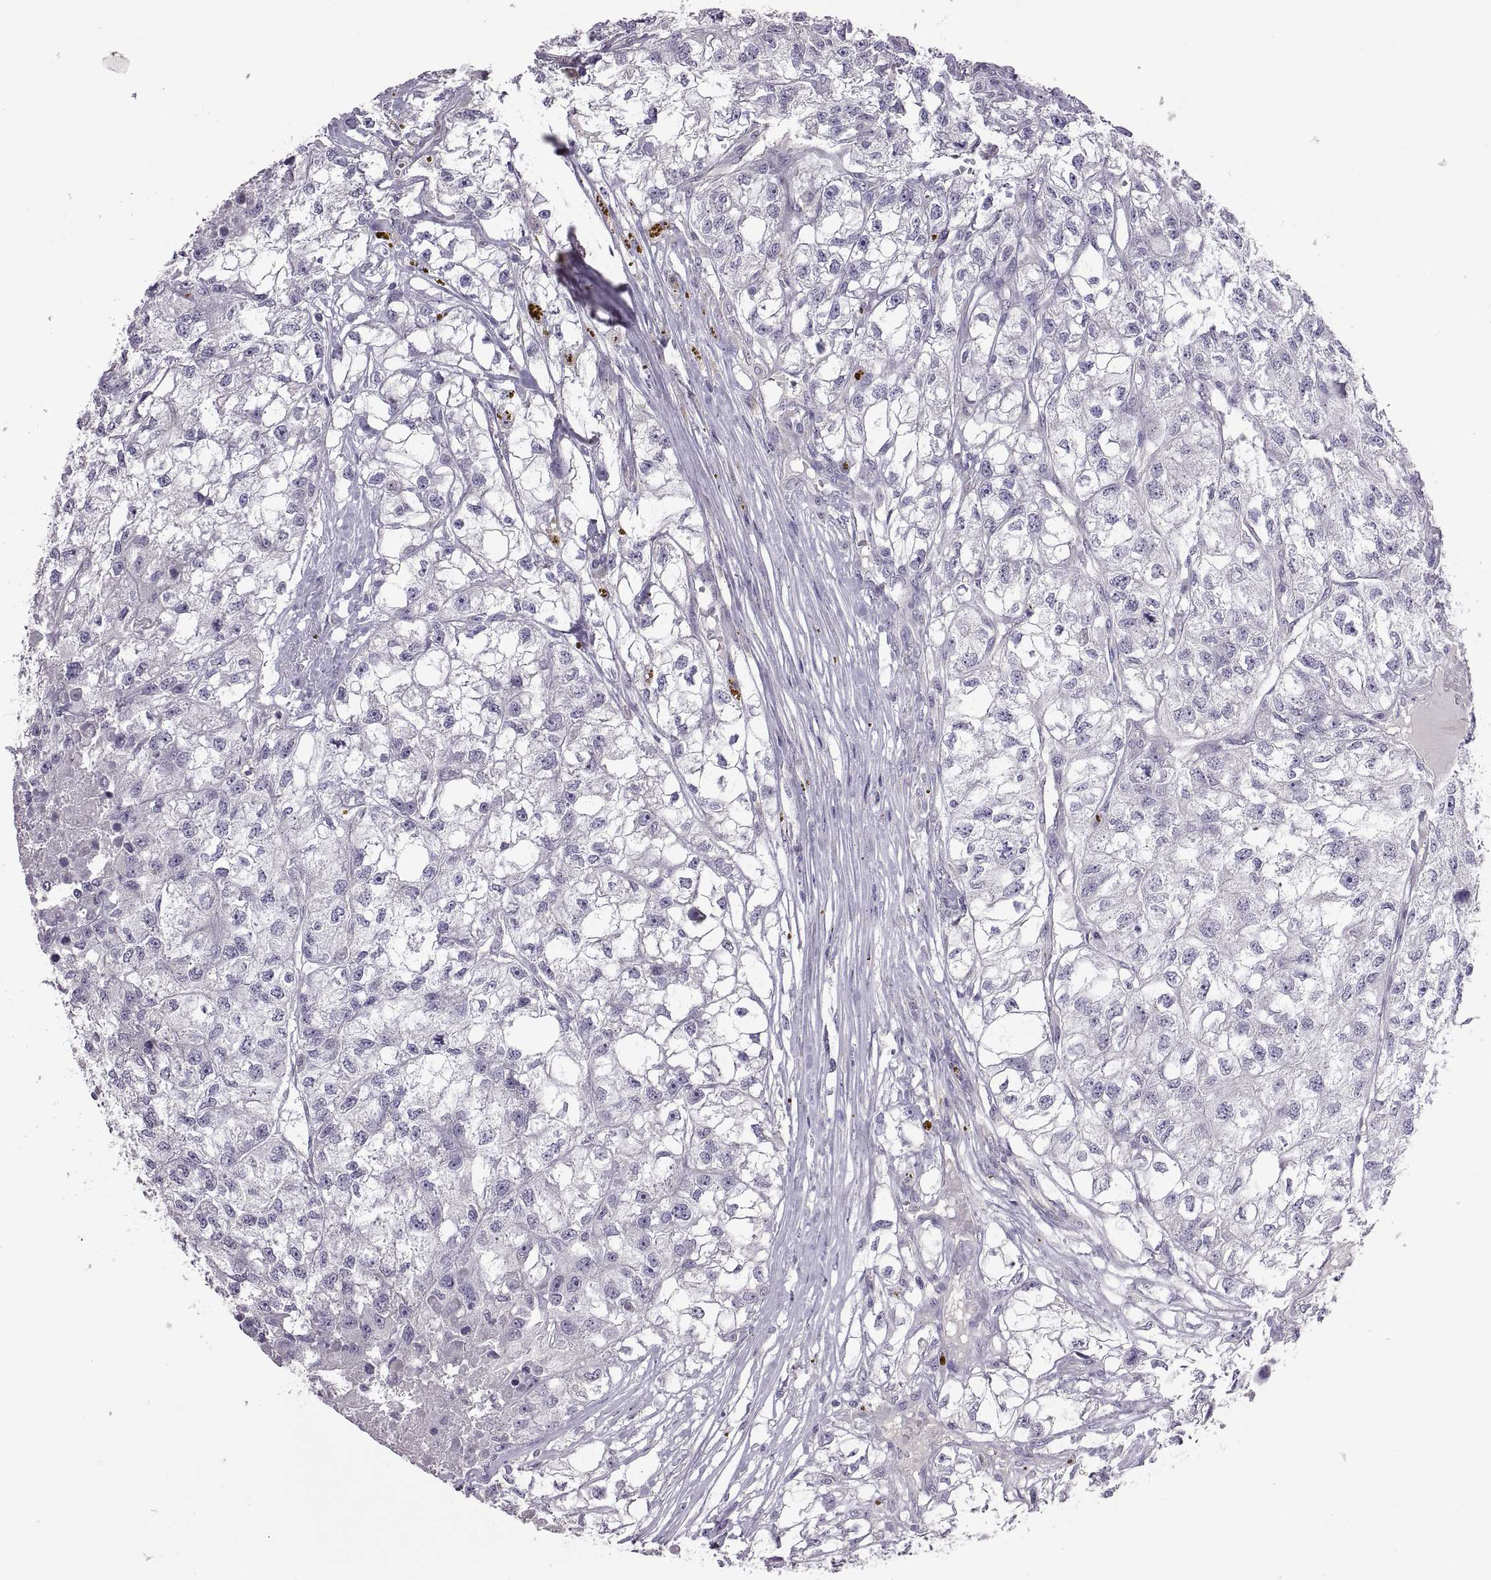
{"staining": {"intensity": "negative", "quantity": "none", "location": "none"}, "tissue": "renal cancer", "cell_type": "Tumor cells", "image_type": "cancer", "snomed": [{"axis": "morphology", "description": "Adenocarcinoma, NOS"}, {"axis": "topography", "description": "Kidney"}], "caption": "Adenocarcinoma (renal) was stained to show a protein in brown. There is no significant expression in tumor cells. The staining was performed using DAB to visualize the protein expression in brown, while the nuclei were stained in blue with hematoxylin (Magnification: 20x).", "gene": "TBX19", "patient": {"sex": "male", "age": 56}}